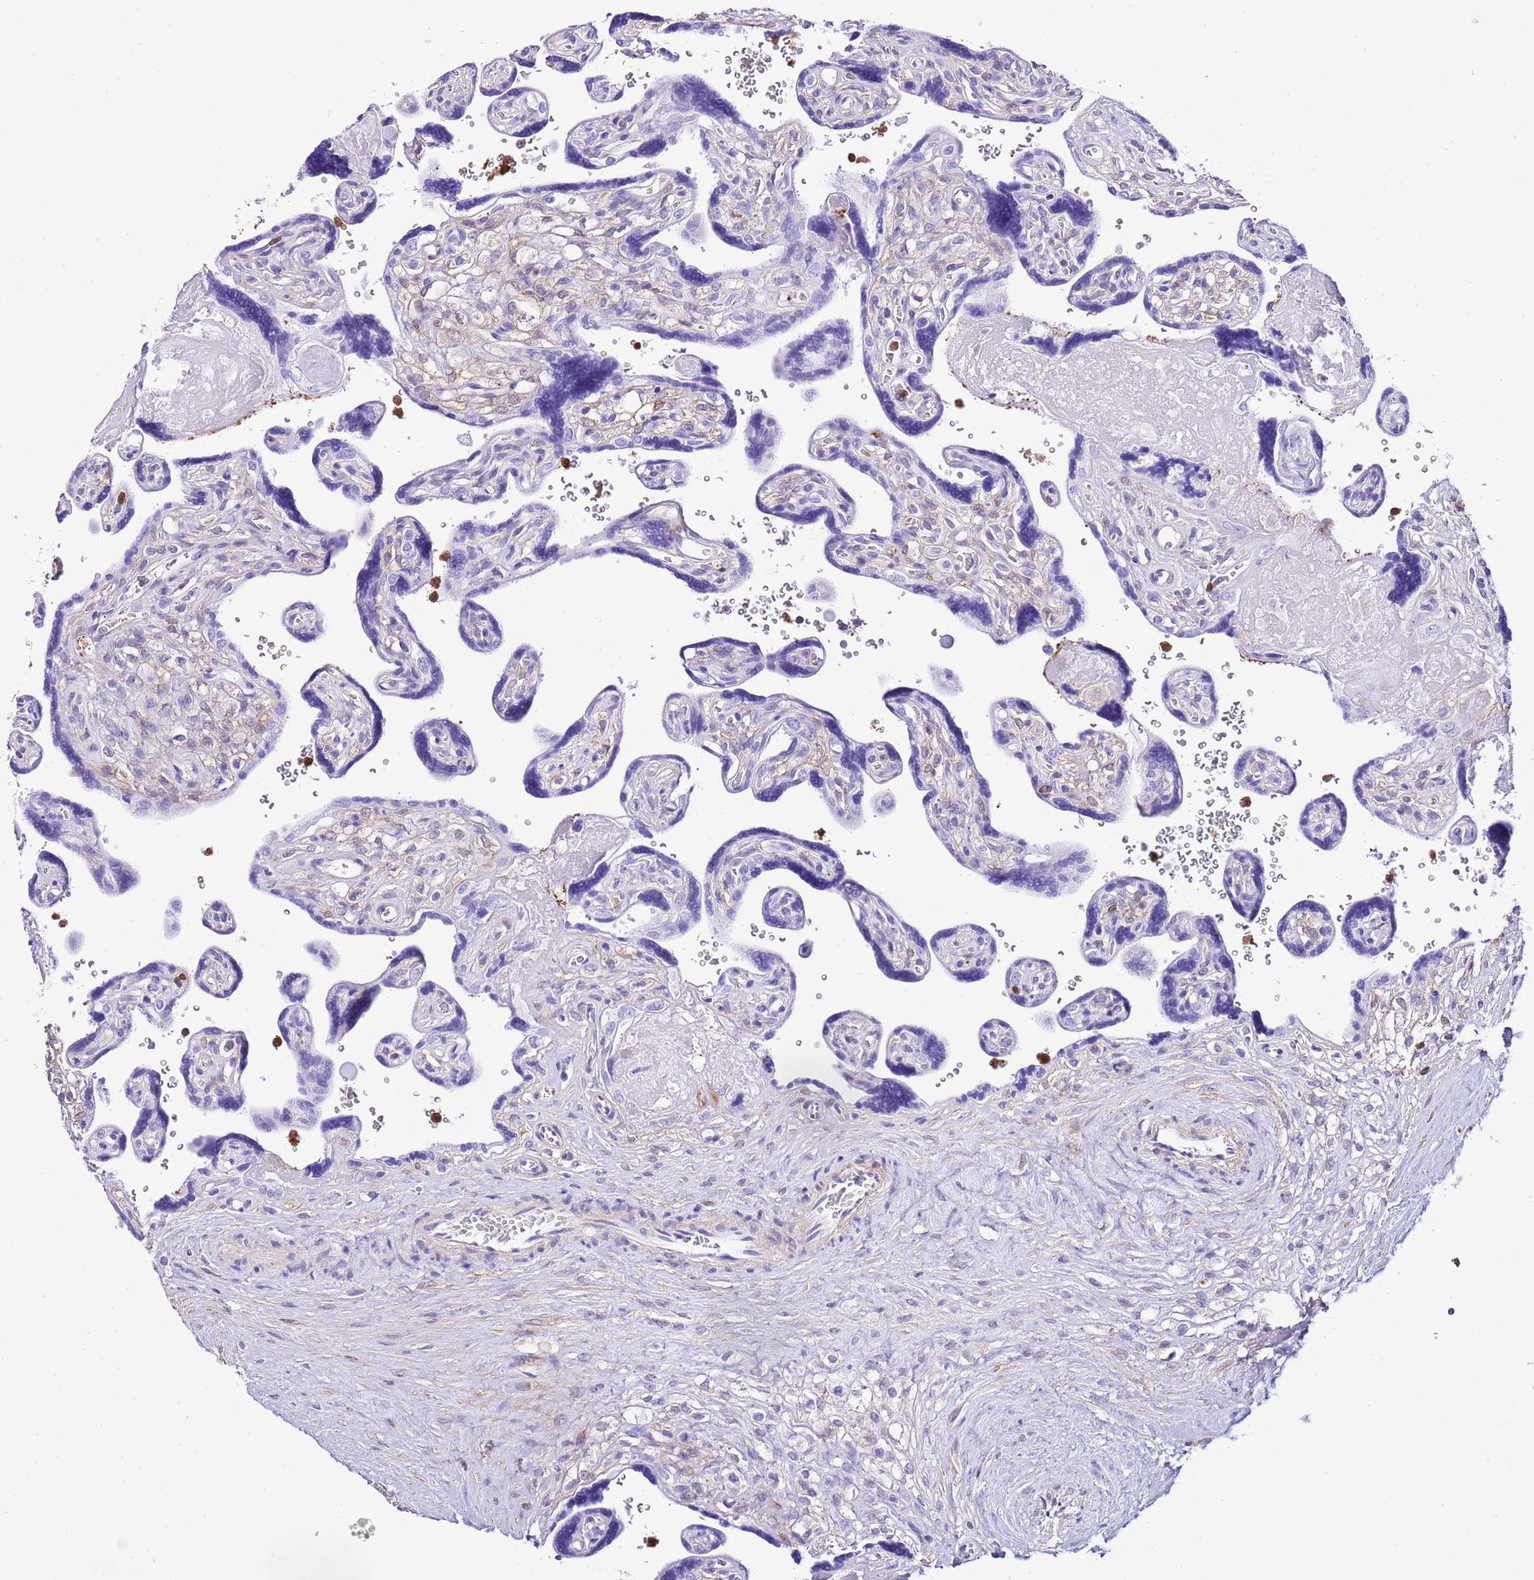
{"staining": {"intensity": "negative", "quantity": "none", "location": "none"}, "tissue": "placenta", "cell_type": "Trophoblastic cells", "image_type": "normal", "snomed": [{"axis": "morphology", "description": "Normal tissue, NOS"}, {"axis": "topography", "description": "Placenta"}], "caption": "Immunohistochemistry (IHC) histopathology image of benign placenta stained for a protein (brown), which exhibits no staining in trophoblastic cells.", "gene": "CNN2", "patient": {"sex": "female", "age": 39}}